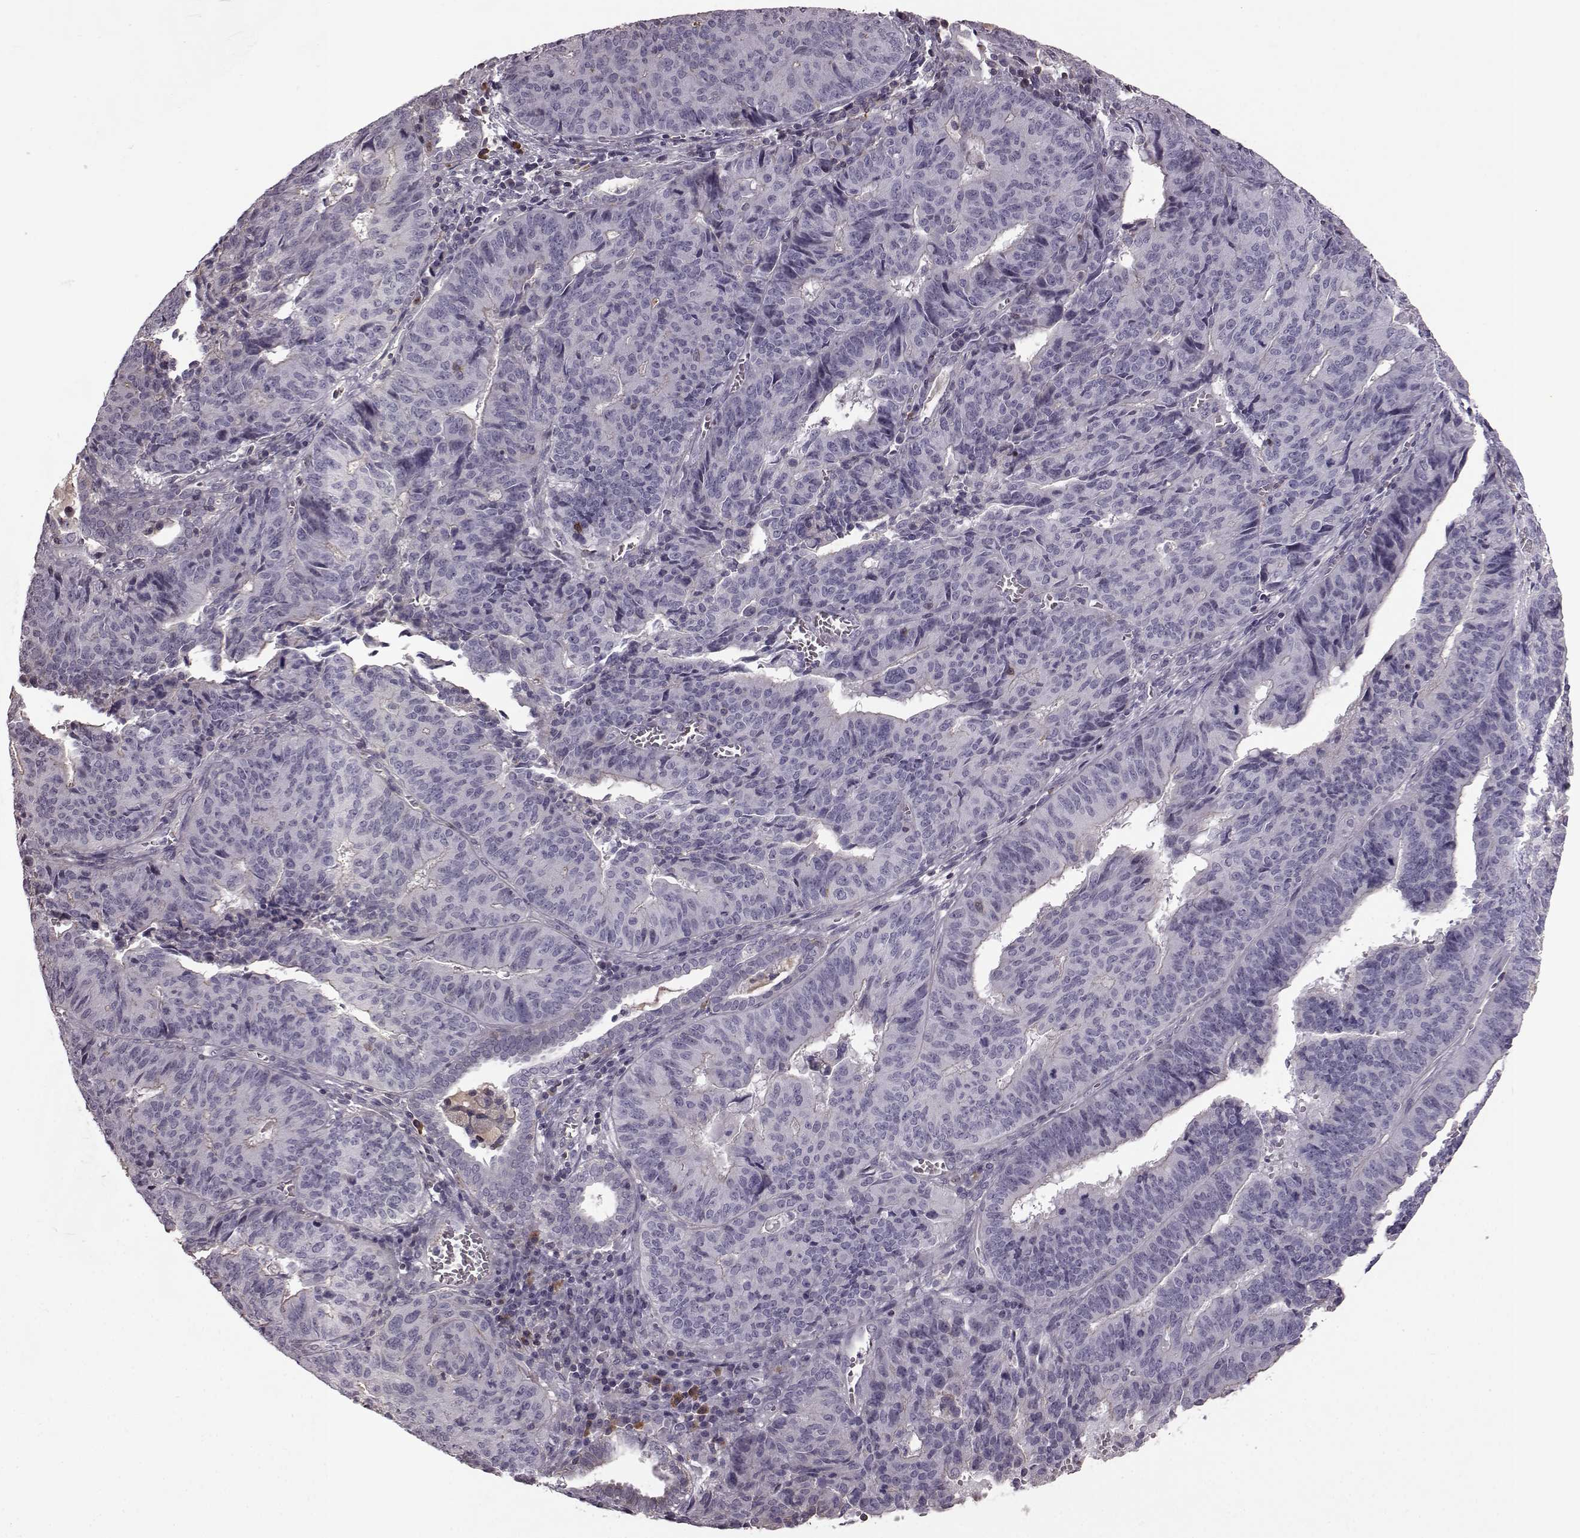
{"staining": {"intensity": "negative", "quantity": "none", "location": "none"}, "tissue": "endometrial cancer", "cell_type": "Tumor cells", "image_type": "cancer", "snomed": [{"axis": "morphology", "description": "Adenocarcinoma, NOS"}, {"axis": "topography", "description": "Endometrium"}], "caption": "Adenocarcinoma (endometrial) stained for a protein using immunohistochemistry exhibits no staining tumor cells.", "gene": "PDCD1", "patient": {"sex": "female", "age": 65}}